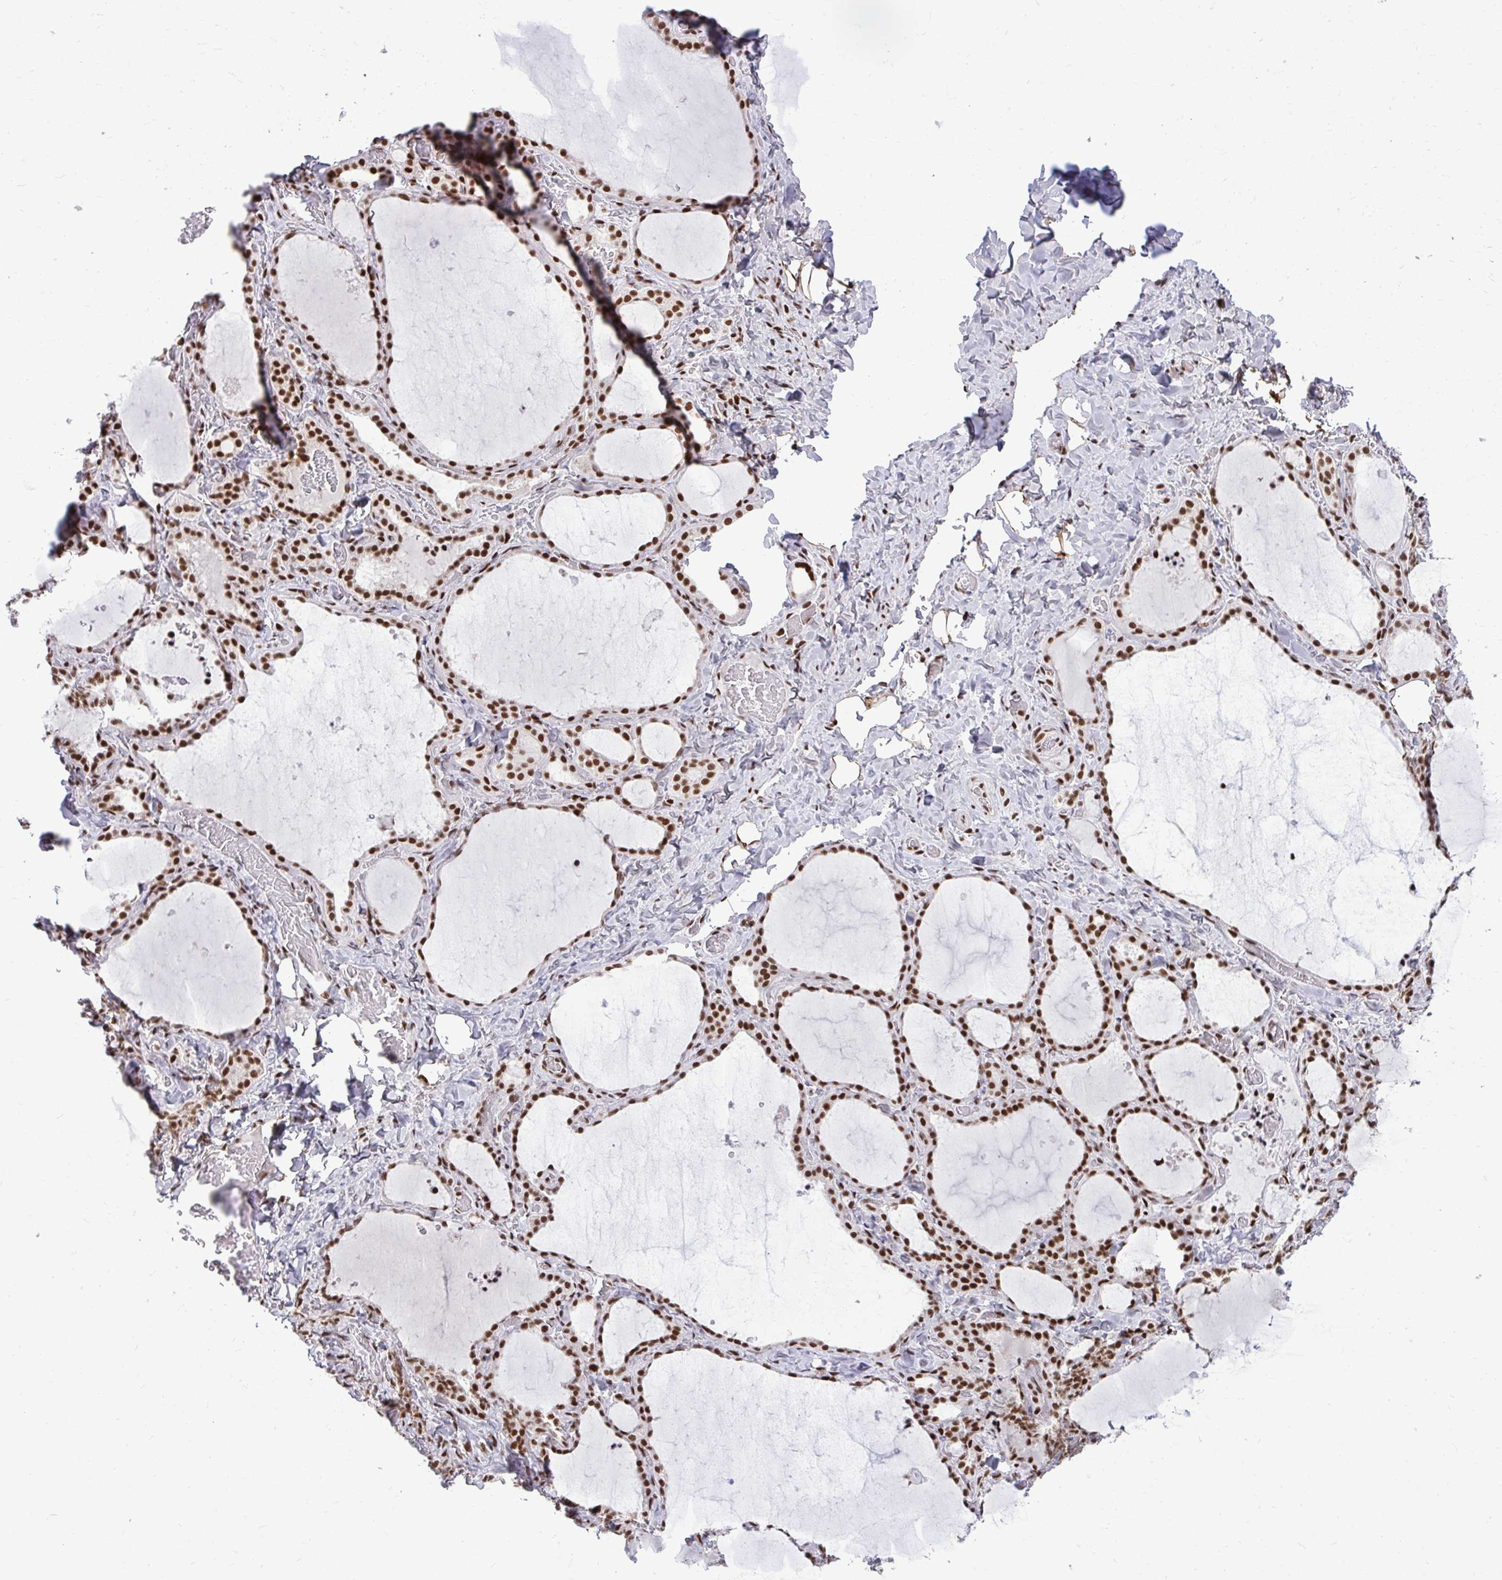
{"staining": {"intensity": "strong", "quantity": ">75%", "location": "nuclear"}, "tissue": "thyroid gland", "cell_type": "Glandular cells", "image_type": "normal", "snomed": [{"axis": "morphology", "description": "Normal tissue, NOS"}, {"axis": "topography", "description": "Thyroid gland"}], "caption": "IHC of benign thyroid gland demonstrates high levels of strong nuclear expression in about >75% of glandular cells.", "gene": "CDYL", "patient": {"sex": "female", "age": 22}}